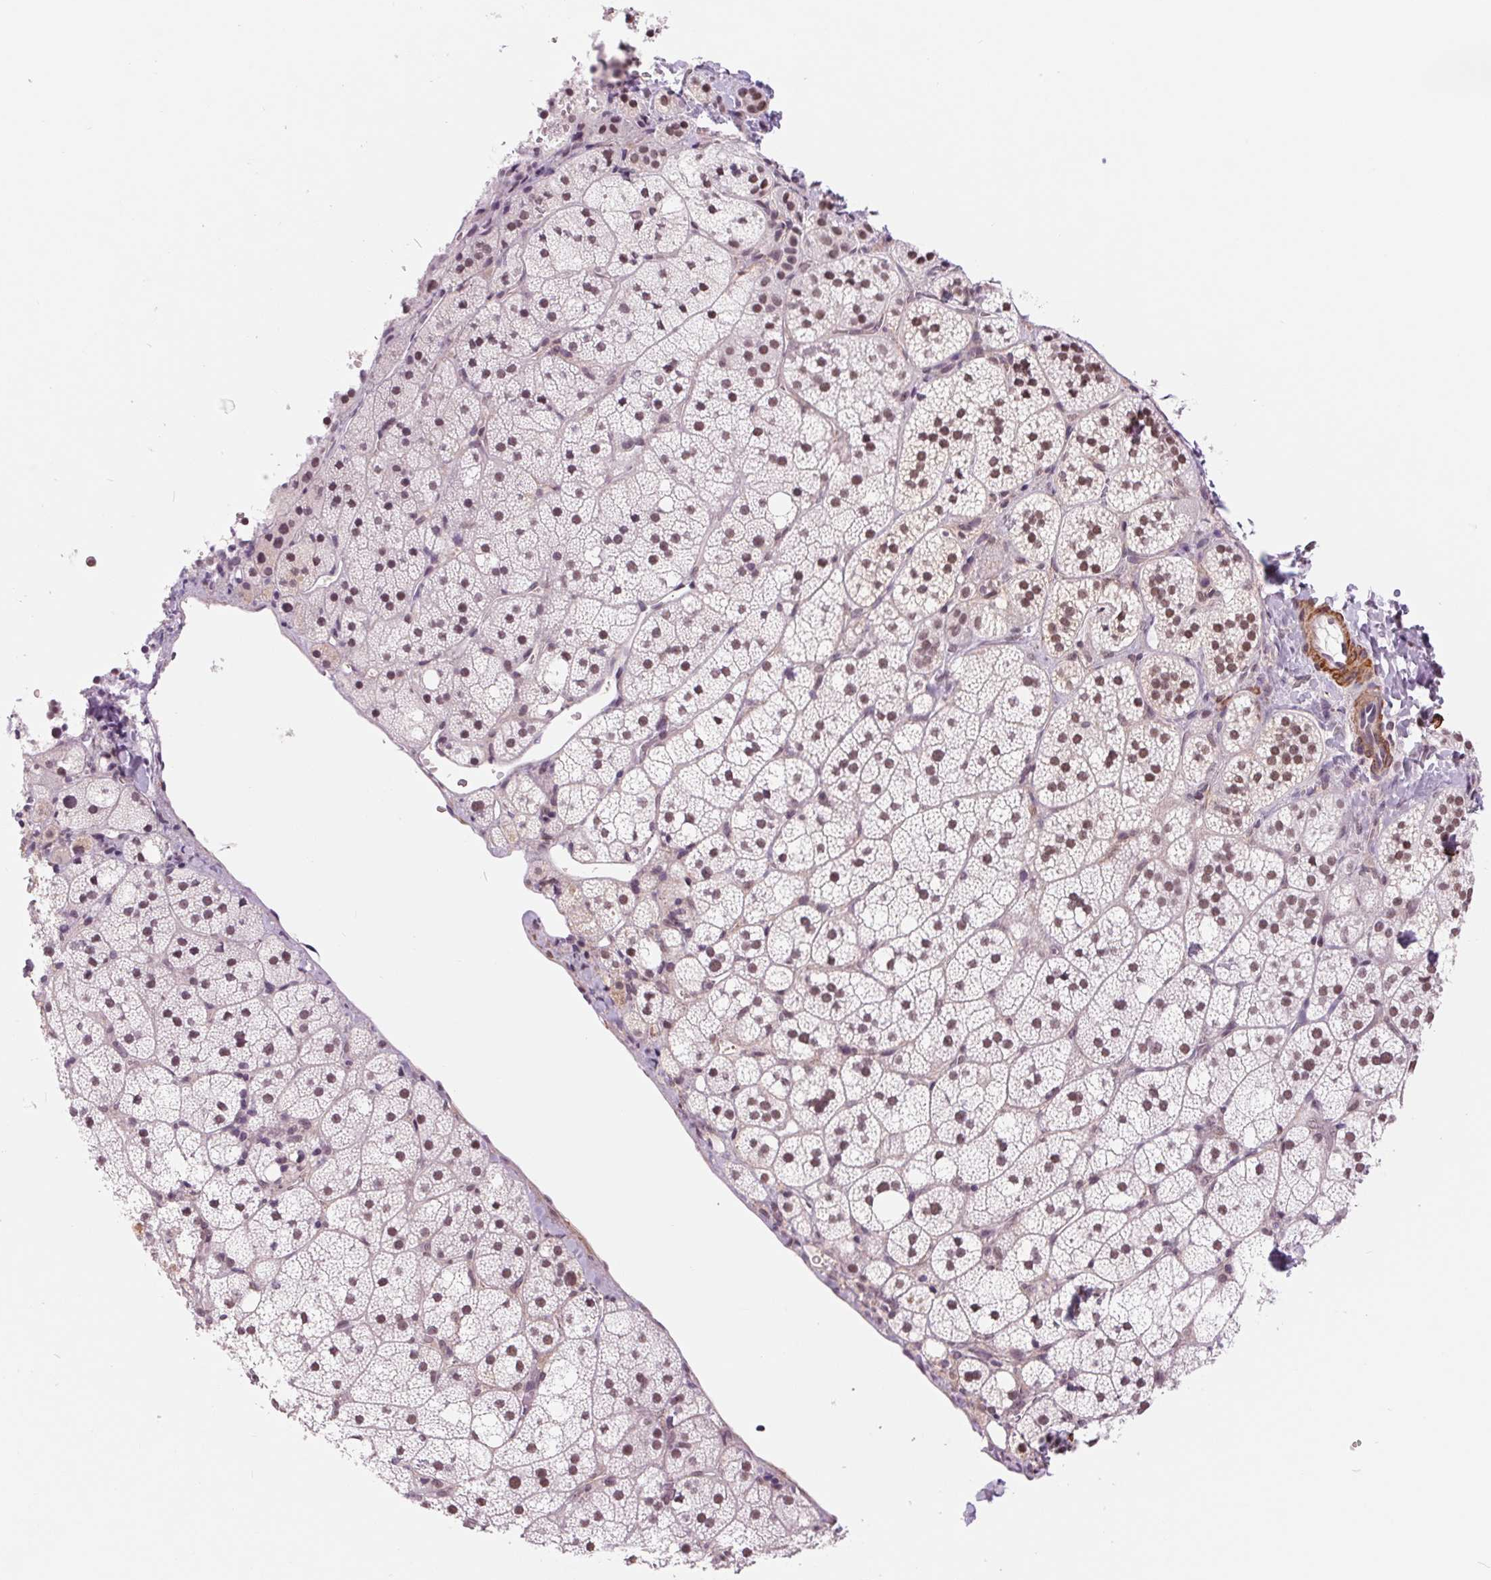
{"staining": {"intensity": "moderate", "quantity": "25%-75%", "location": "nuclear"}, "tissue": "adrenal gland", "cell_type": "Glandular cells", "image_type": "normal", "snomed": [{"axis": "morphology", "description": "Normal tissue, NOS"}, {"axis": "topography", "description": "Adrenal gland"}], "caption": "Protein expression analysis of unremarkable human adrenal gland reveals moderate nuclear expression in about 25%-75% of glandular cells.", "gene": "BCAT1", "patient": {"sex": "male", "age": 53}}